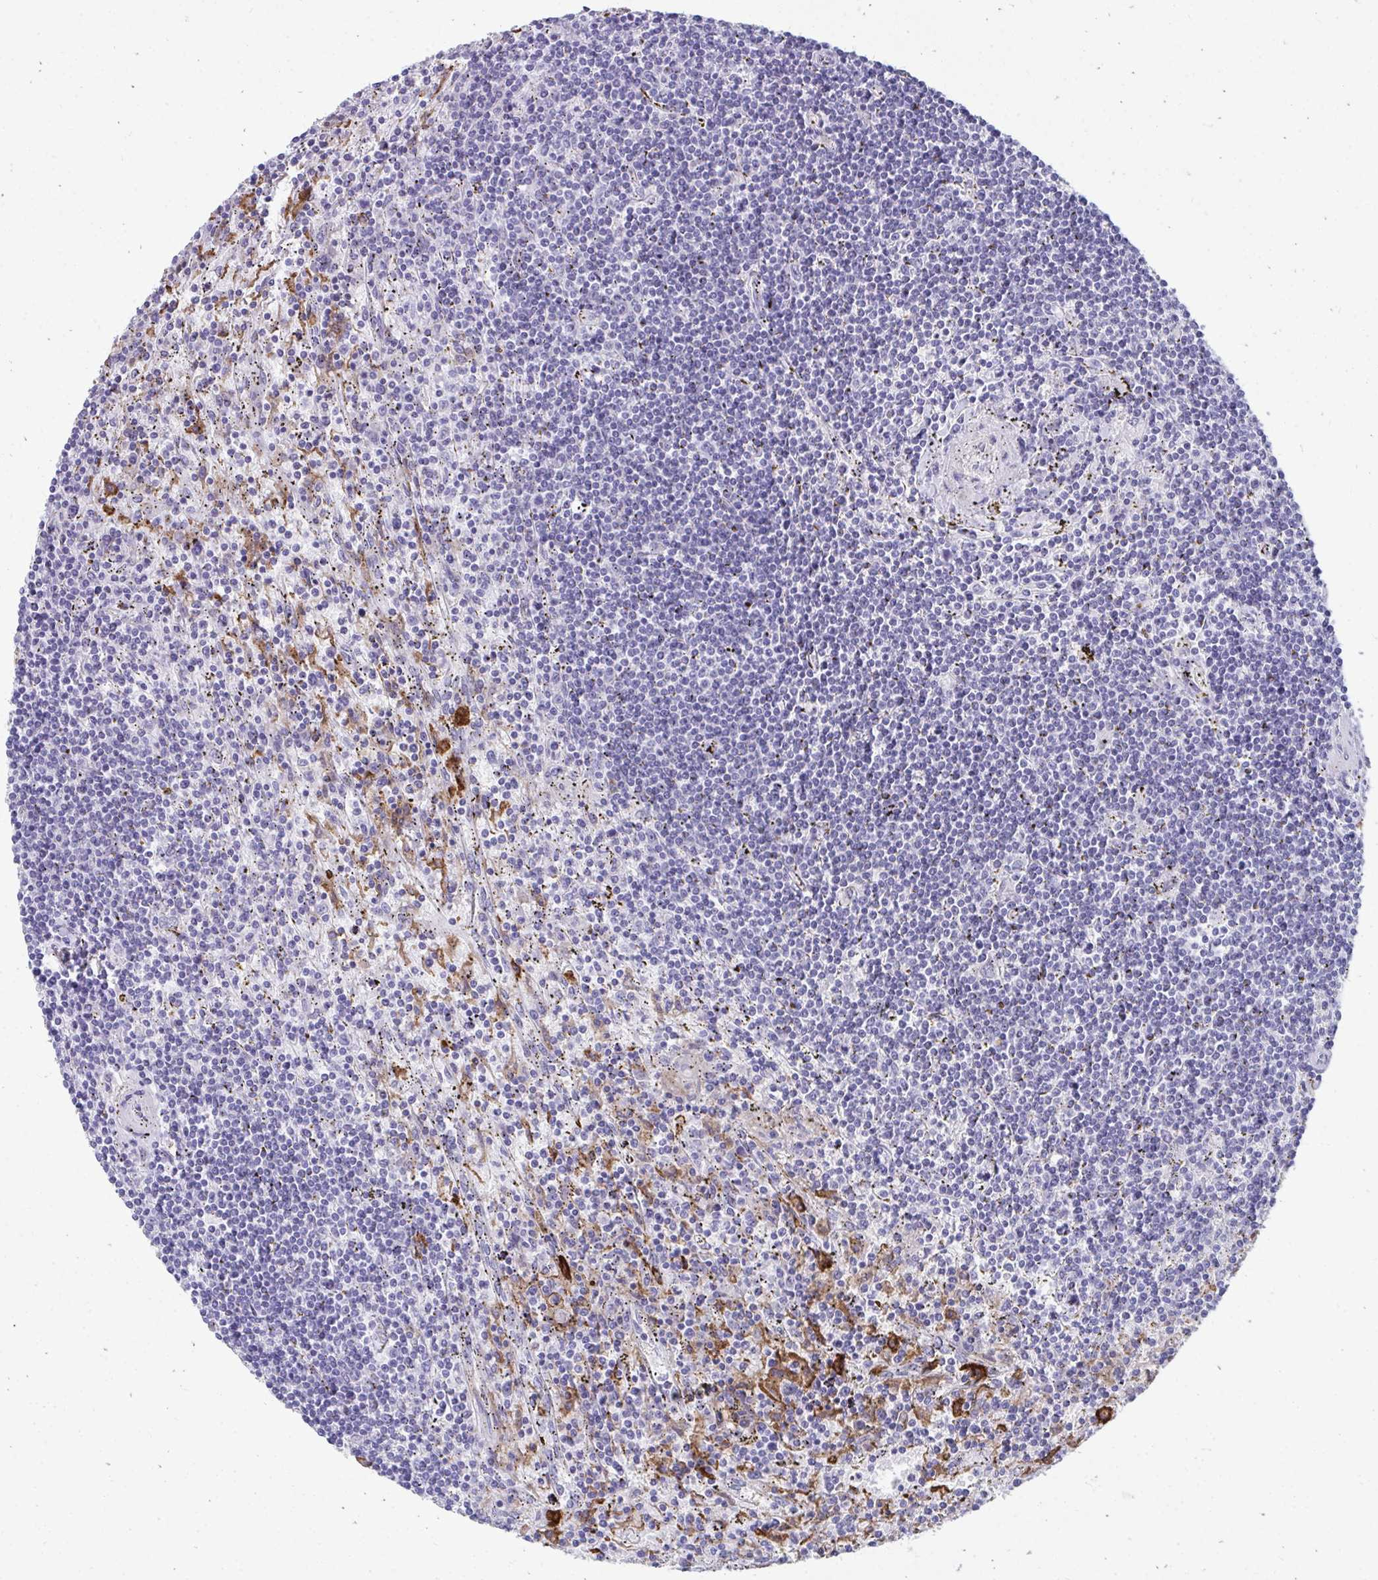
{"staining": {"intensity": "negative", "quantity": "none", "location": "none"}, "tissue": "lymphoma", "cell_type": "Tumor cells", "image_type": "cancer", "snomed": [{"axis": "morphology", "description": "Malignant lymphoma, non-Hodgkin's type, Low grade"}, {"axis": "topography", "description": "Spleen"}], "caption": "This is an immunohistochemistry image of lymphoma. There is no expression in tumor cells.", "gene": "CD163", "patient": {"sex": "male", "age": 76}}